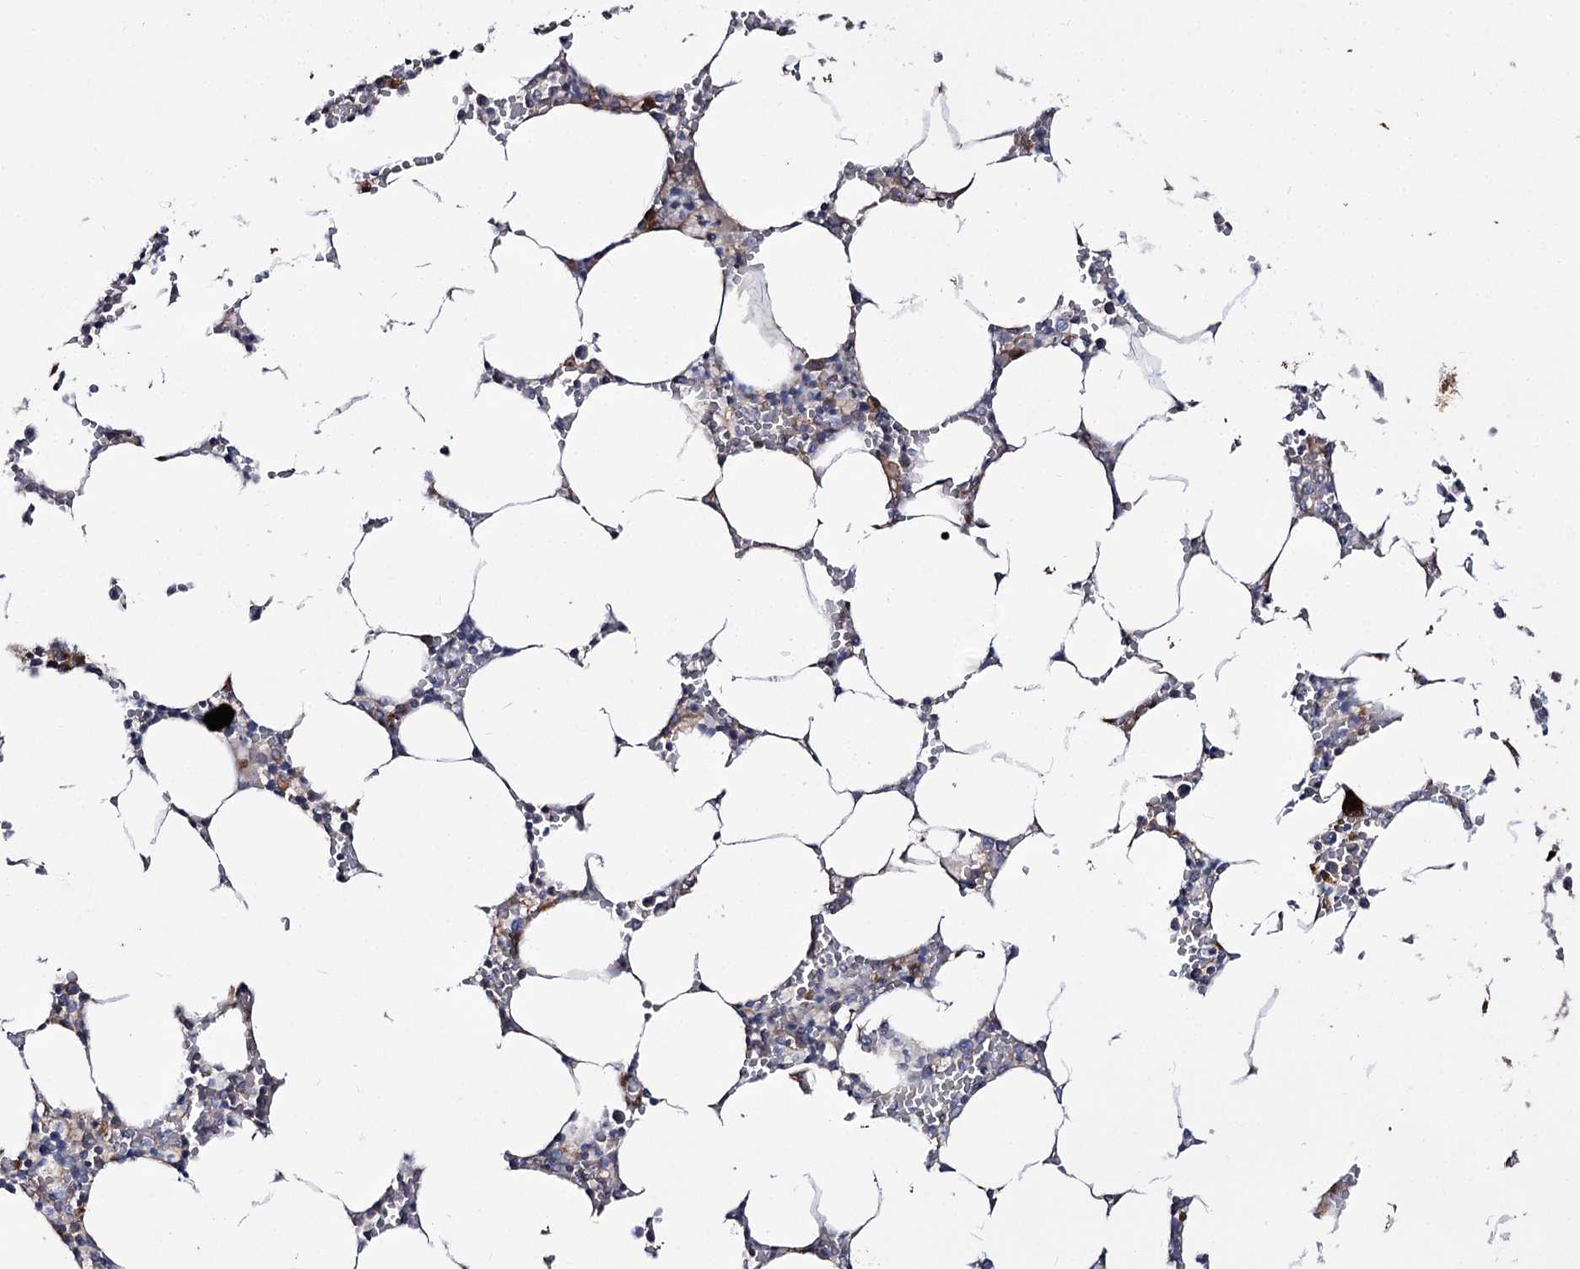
{"staining": {"intensity": "moderate", "quantity": "<25%", "location": "cytoplasmic/membranous"}, "tissue": "bone marrow", "cell_type": "Hematopoietic cells", "image_type": "normal", "snomed": [{"axis": "morphology", "description": "Normal tissue, NOS"}, {"axis": "topography", "description": "Bone marrow"}], "caption": "Immunohistochemical staining of benign human bone marrow displays moderate cytoplasmic/membranous protein staining in about <25% of hematopoietic cells. (DAB (3,3'-diaminobenzidine) IHC with brightfield microscopy, high magnification).", "gene": "C11orf80", "patient": {"sex": "male", "age": 70}}